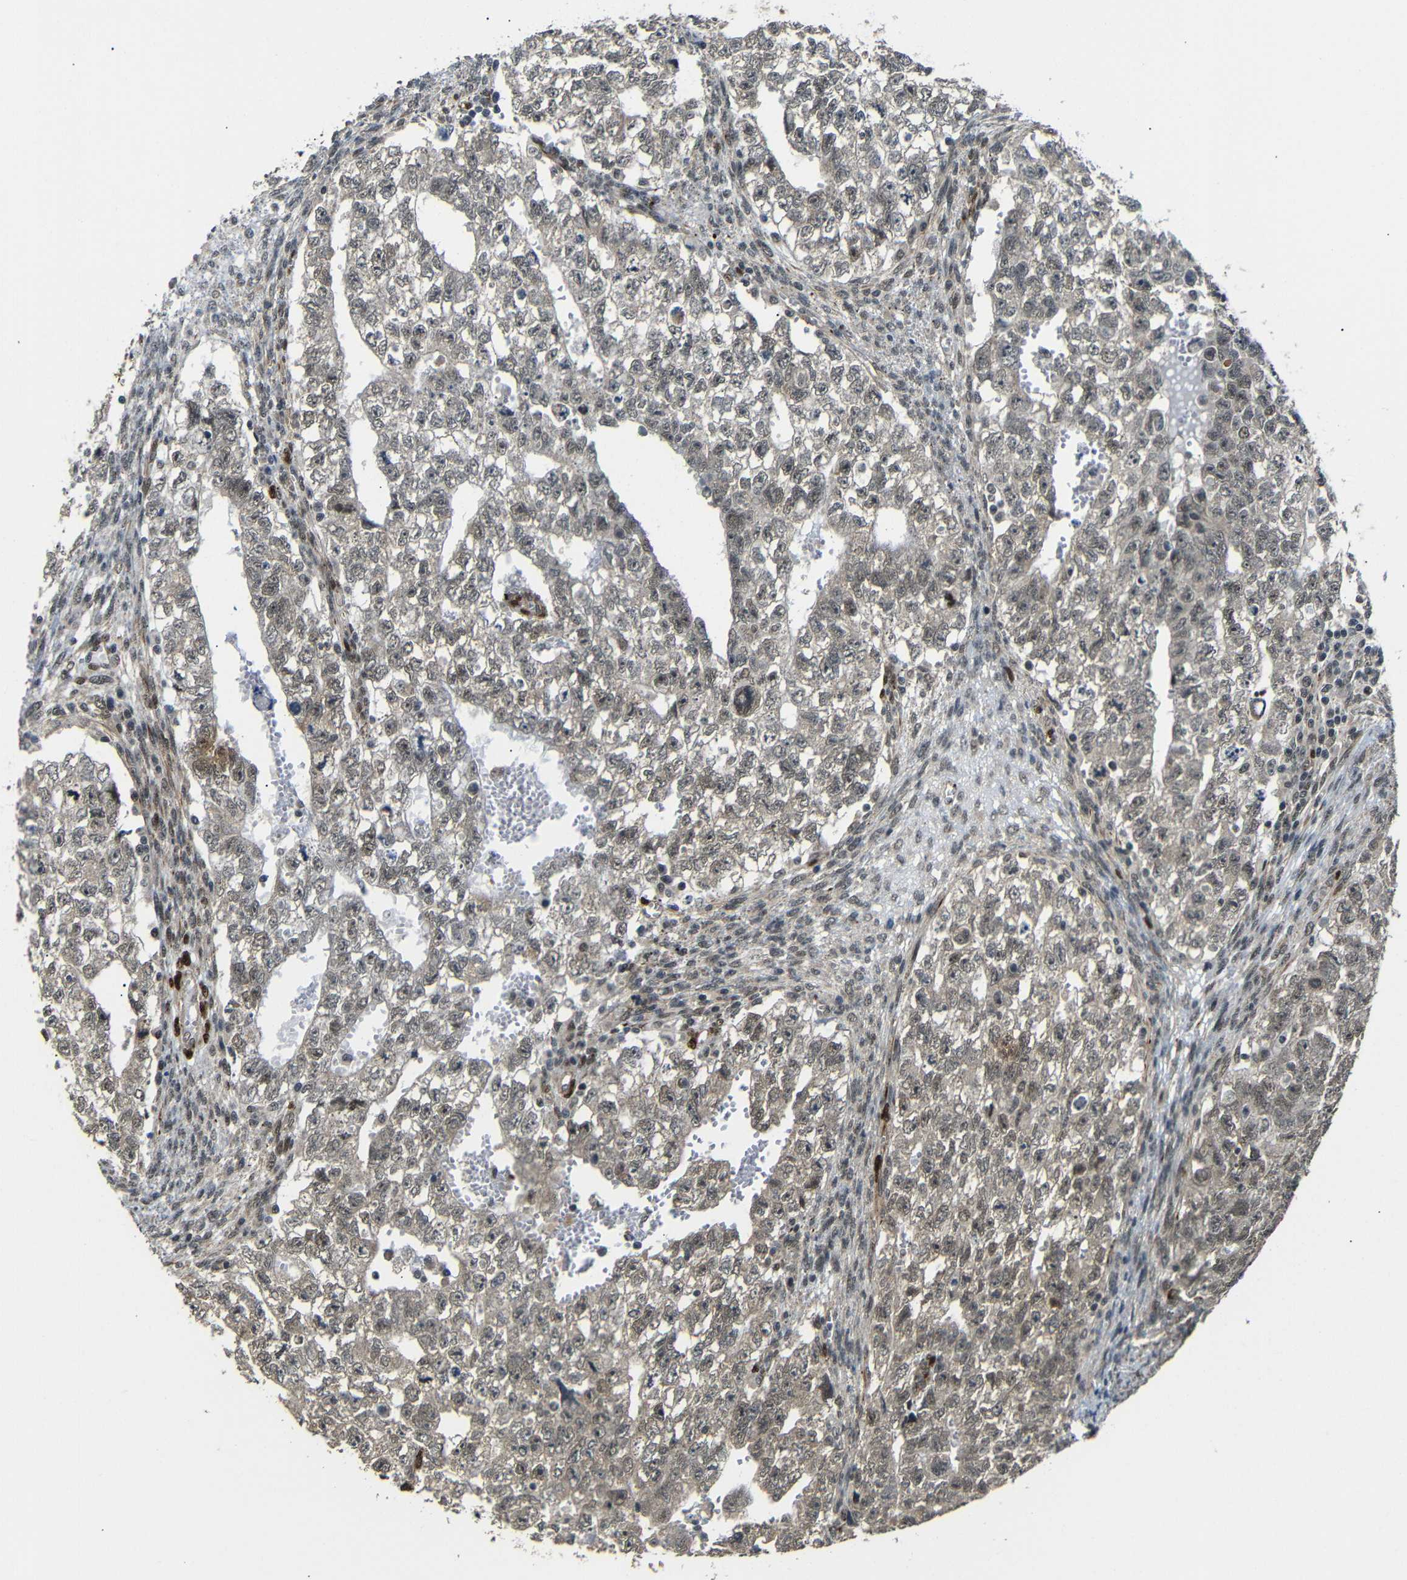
{"staining": {"intensity": "weak", "quantity": ">75%", "location": "cytoplasmic/membranous,nuclear"}, "tissue": "testis cancer", "cell_type": "Tumor cells", "image_type": "cancer", "snomed": [{"axis": "morphology", "description": "Seminoma, NOS"}, {"axis": "morphology", "description": "Carcinoma, Embryonal, NOS"}, {"axis": "topography", "description": "Testis"}], "caption": "Weak cytoplasmic/membranous and nuclear expression for a protein is appreciated in approximately >75% of tumor cells of testis cancer using IHC.", "gene": "TBX2", "patient": {"sex": "male", "age": 38}}